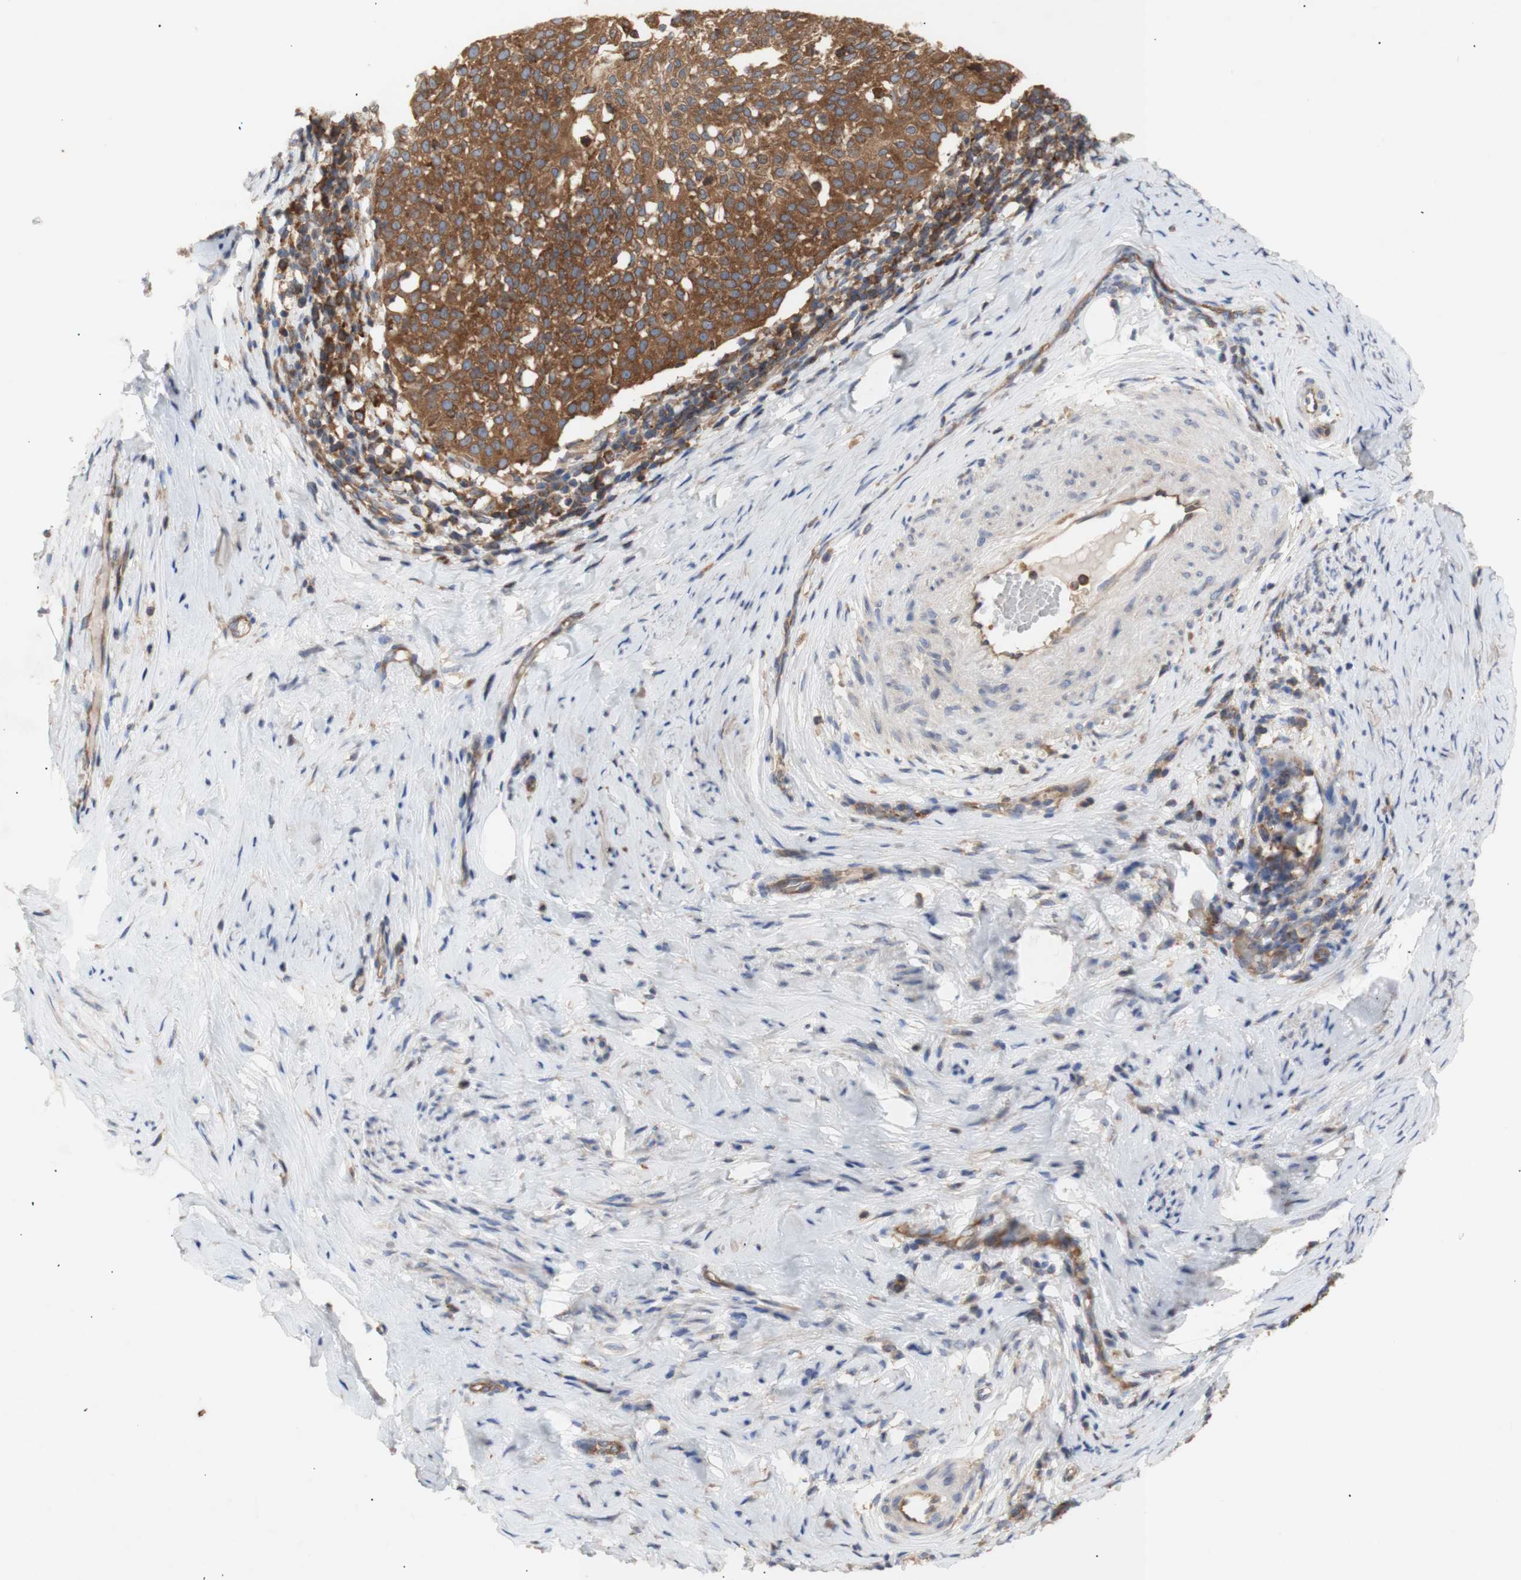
{"staining": {"intensity": "moderate", "quantity": ">75%", "location": "cytoplasmic/membranous"}, "tissue": "cervical cancer", "cell_type": "Tumor cells", "image_type": "cancer", "snomed": [{"axis": "morphology", "description": "Squamous cell carcinoma, NOS"}, {"axis": "topography", "description": "Cervix"}], "caption": "This photomicrograph reveals squamous cell carcinoma (cervical) stained with IHC to label a protein in brown. The cytoplasmic/membranous of tumor cells show moderate positivity for the protein. Nuclei are counter-stained blue.", "gene": "IKBKG", "patient": {"sex": "female", "age": 51}}